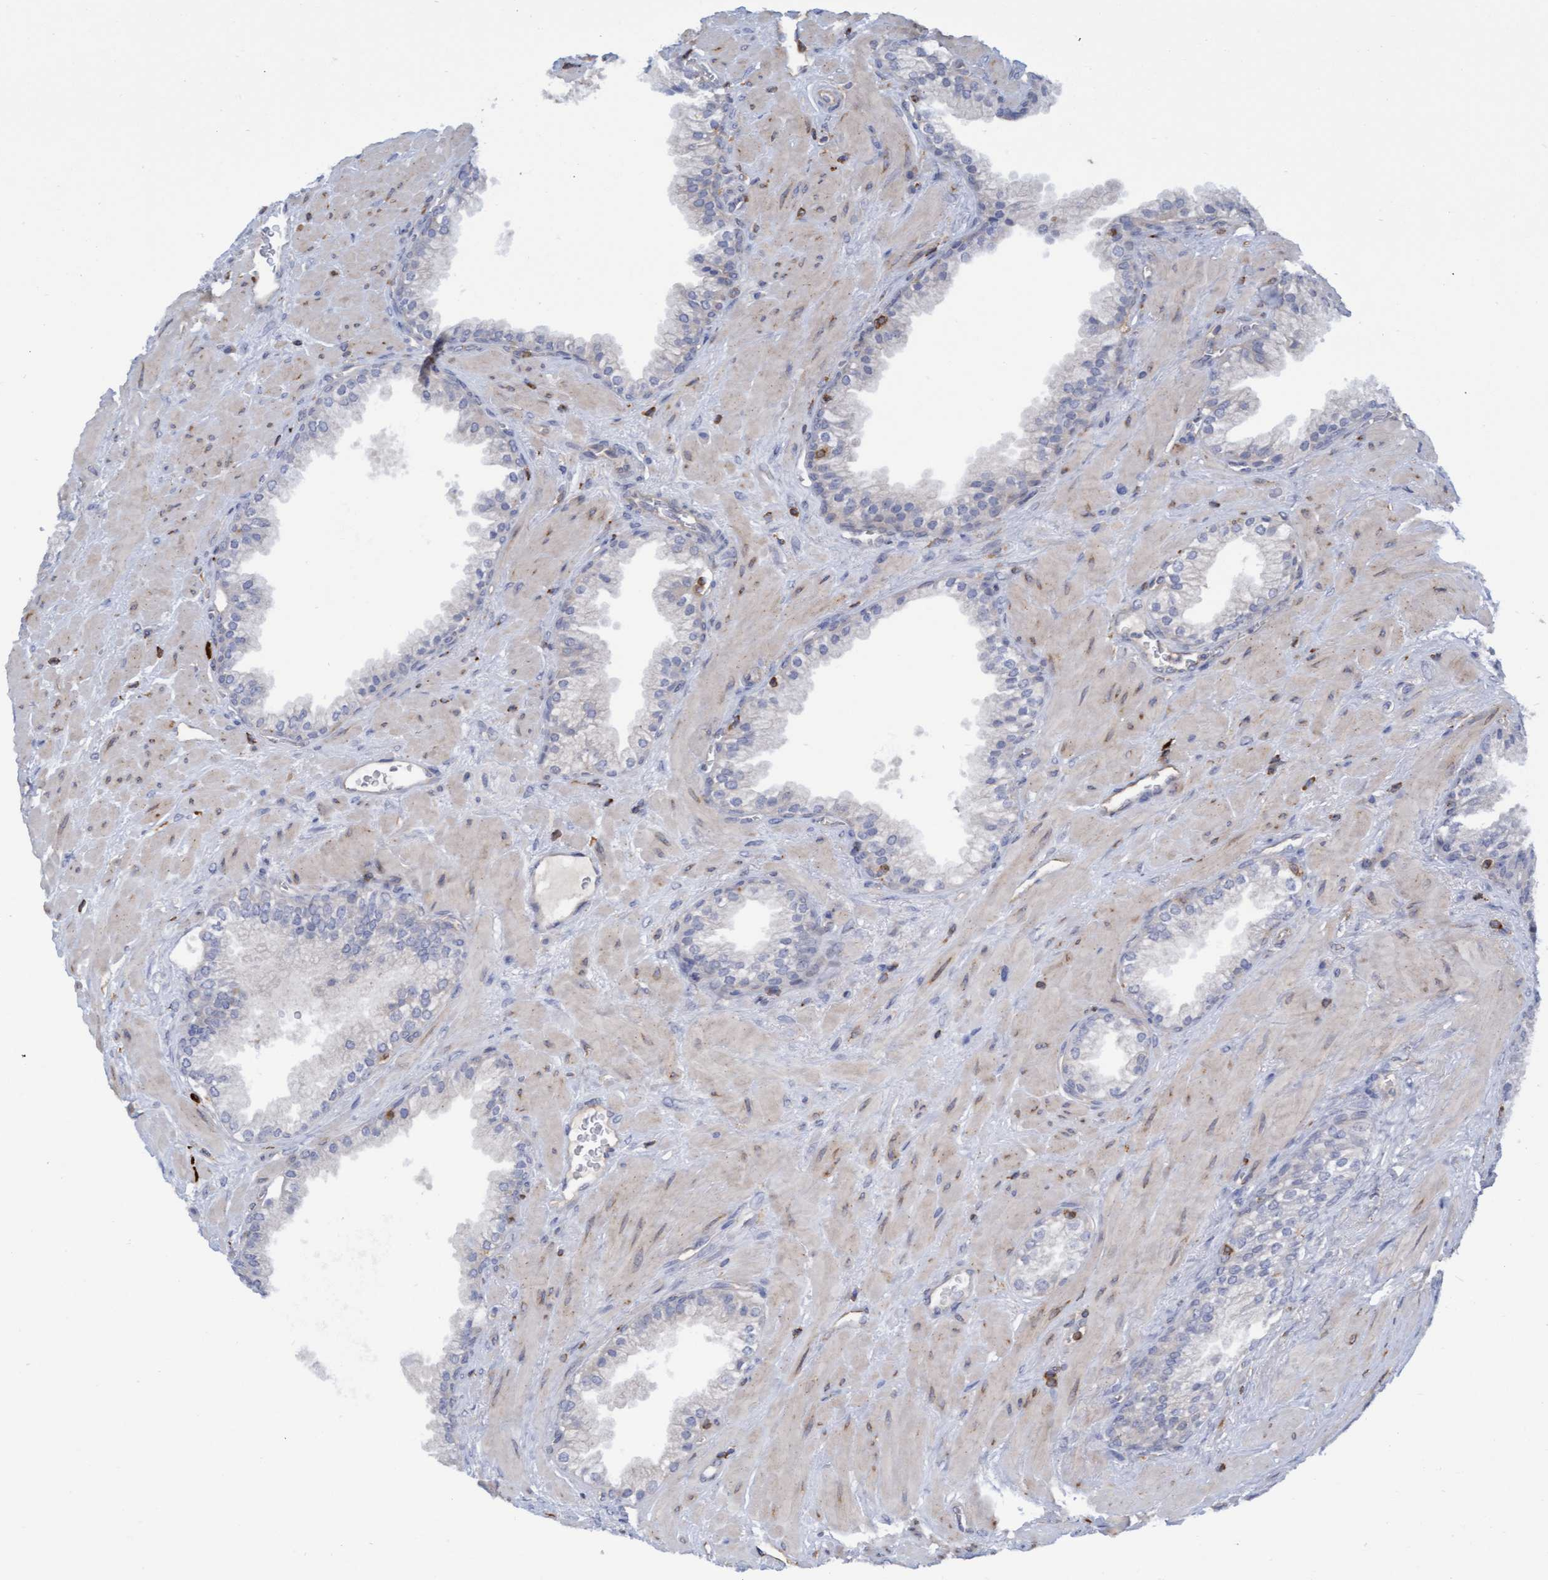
{"staining": {"intensity": "negative", "quantity": "none", "location": "none"}, "tissue": "prostate cancer", "cell_type": "Tumor cells", "image_type": "cancer", "snomed": [{"axis": "morphology", "description": "Adenocarcinoma, Low grade"}, {"axis": "topography", "description": "Prostate"}], "caption": "An image of adenocarcinoma (low-grade) (prostate) stained for a protein demonstrates no brown staining in tumor cells.", "gene": "FNBP1", "patient": {"sex": "male", "age": 71}}